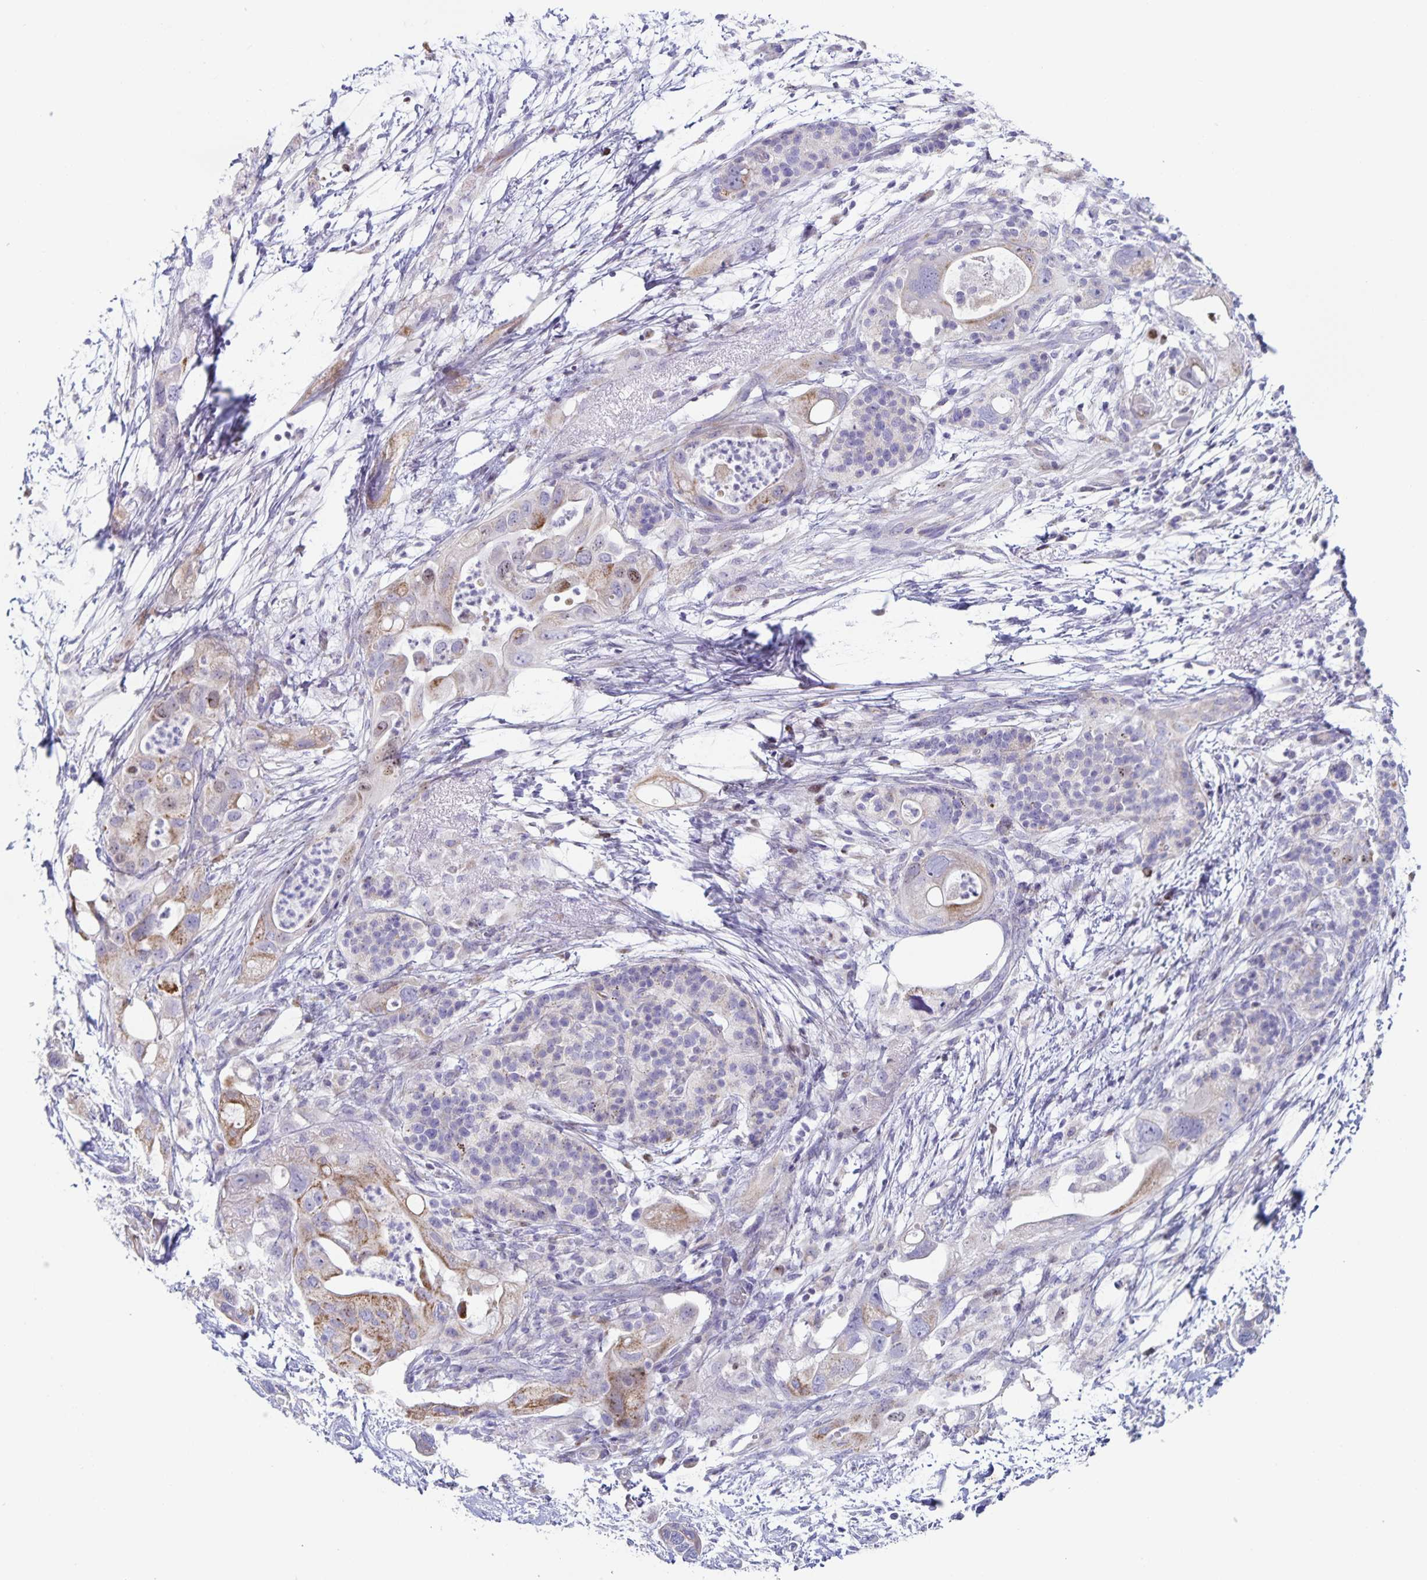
{"staining": {"intensity": "moderate", "quantity": "25%-75%", "location": "cytoplasmic/membranous"}, "tissue": "pancreatic cancer", "cell_type": "Tumor cells", "image_type": "cancer", "snomed": [{"axis": "morphology", "description": "Adenocarcinoma, NOS"}, {"axis": "topography", "description": "Pancreas"}], "caption": "Protein expression analysis of adenocarcinoma (pancreatic) shows moderate cytoplasmic/membranous staining in about 25%-75% of tumor cells. (DAB (3,3'-diaminobenzidine) = brown stain, brightfield microscopy at high magnification).", "gene": "CENPH", "patient": {"sex": "female", "age": 72}}